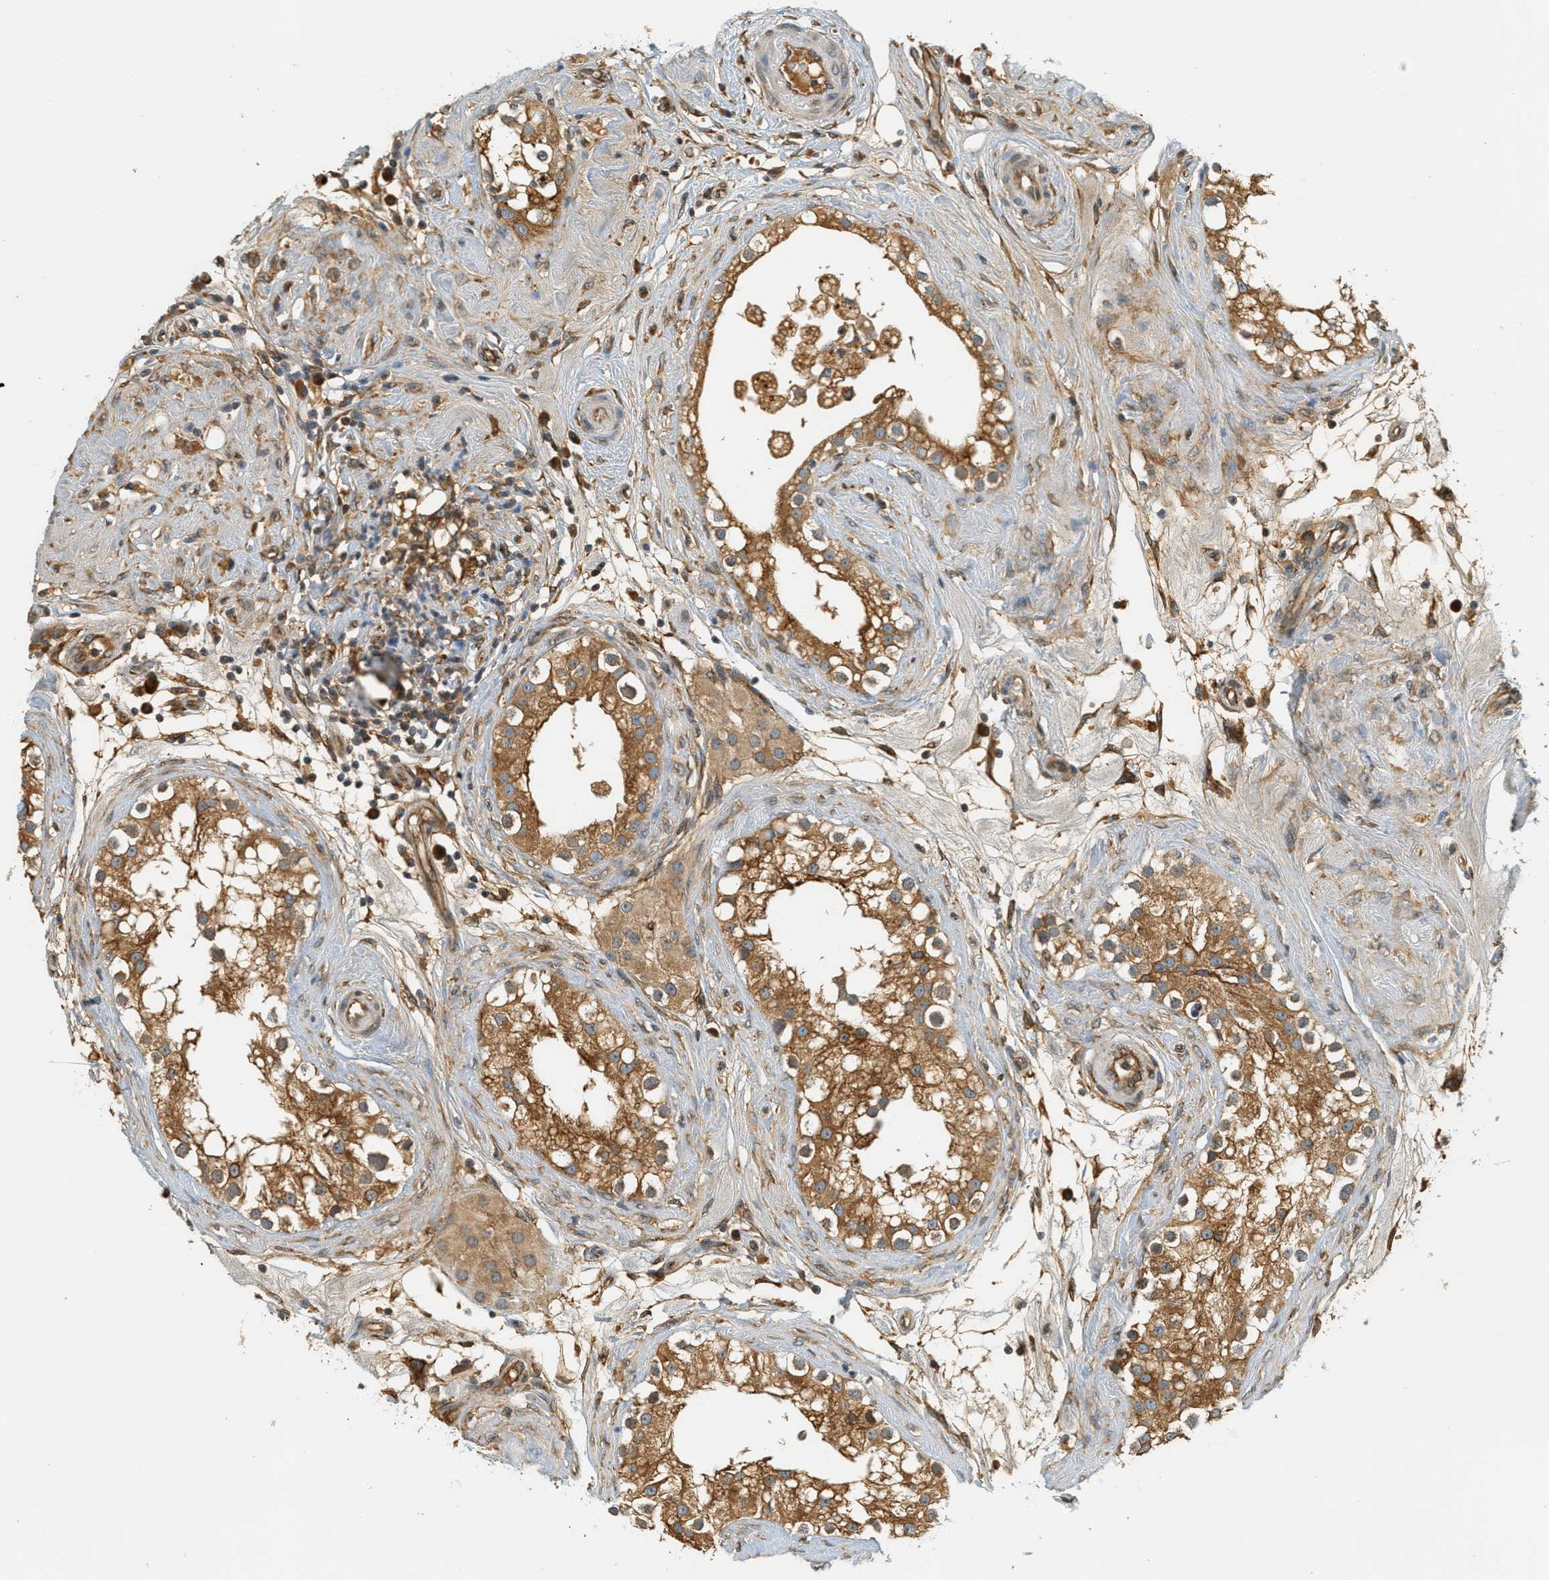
{"staining": {"intensity": "moderate", "quantity": ">75%", "location": "cytoplasmic/membranous"}, "tissue": "epididymis", "cell_type": "Glandular cells", "image_type": "normal", "snomed": [{"axis": "morphology", "description": "Normal tissue, NOS"}, {"axis": "morphology", "description": "Inflammation, NOS"}, {"axis": "topography", "description": "Epididymis"}], "caption": "About >75% of glandular cells in unremarkable epididymis display moderate cytoplasmic/membranous protein positivity as visualized by brown immunohistochemical staining.", "gene": "PDK1", "patient": {"sex": "male", "age": 84}}